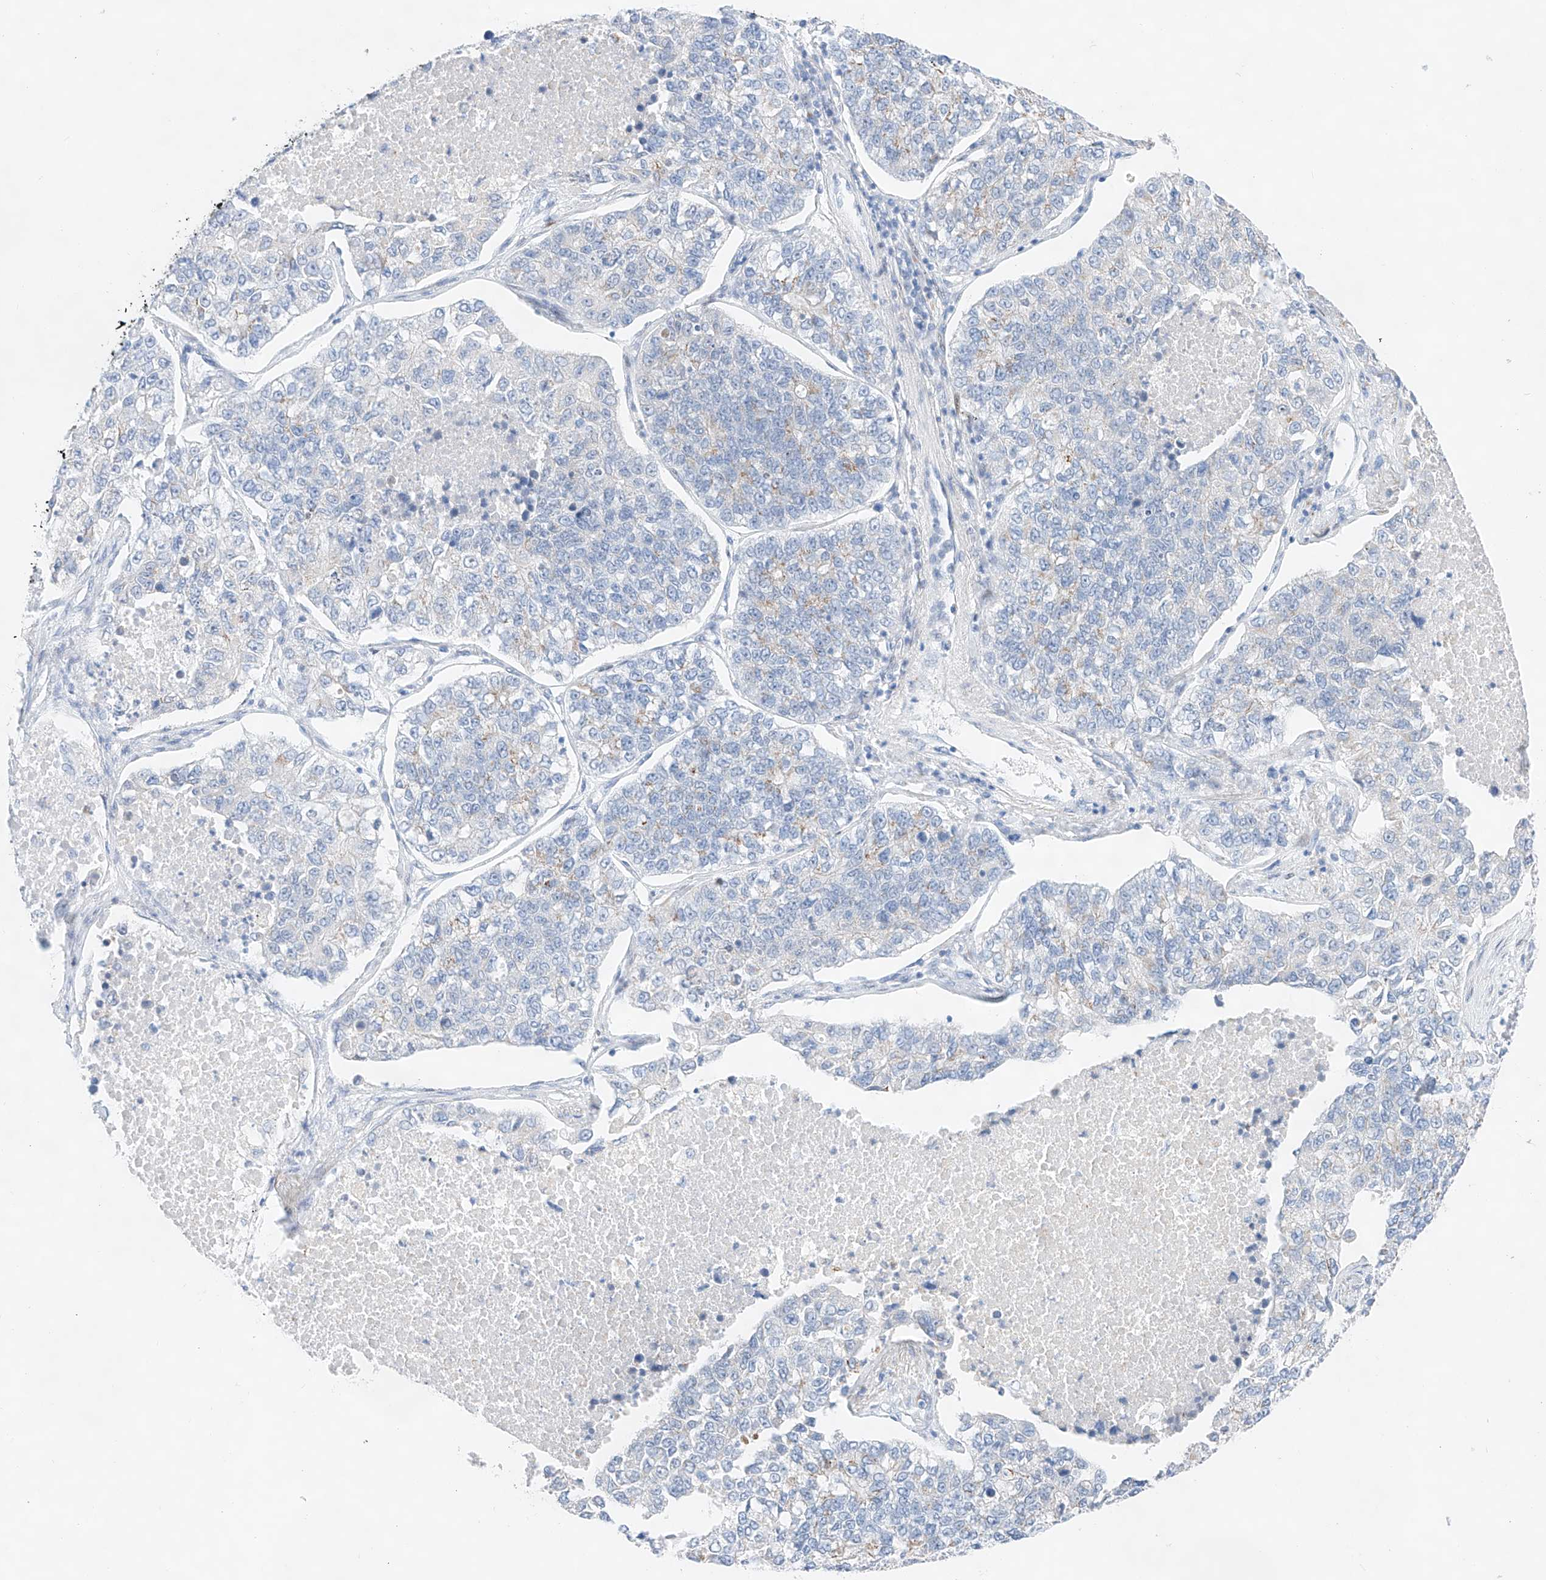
{"staining": {"intensity": "negative", "quantity": "none", "location": "none"}, "tissue": "lung cancer", "cell_type": "Tumor cells", "image_type": "cancer", "snomed": [{"axis": "morphology", "description": "Adenocarcinoma, NOS"}, {"axis": "topography", "description": "Lung"}], "caption": "A histopathology image of lung cancer stained for a protein displays no brown staining in tumor cells.", "gene": "NT5C3B", "patient": {"sex": "male", "age": 49}}